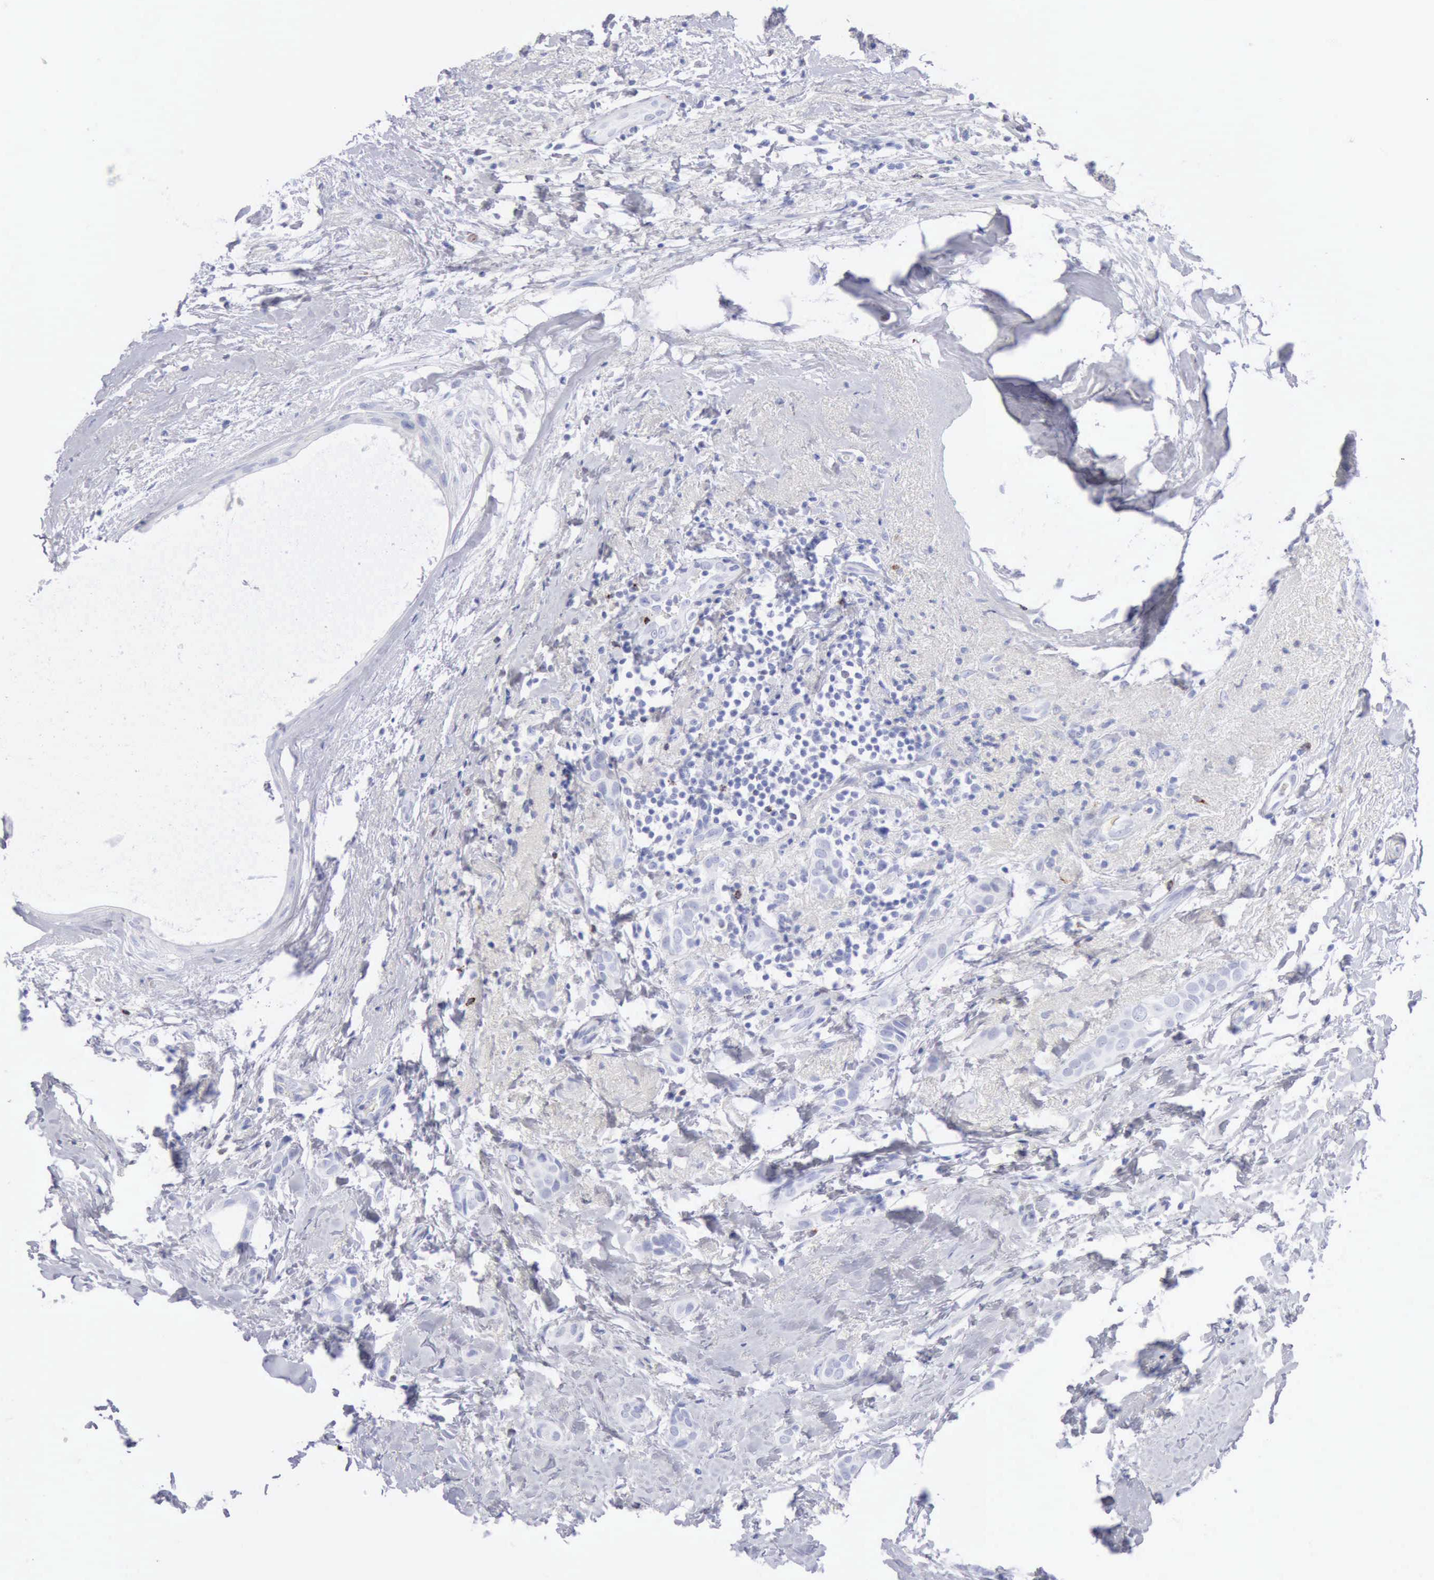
{"staining": {"intensity": "negative", "quantity": "none", "location": "none"}, "tissue": "breast cancer", "cell_type": "Tumor cells", "image_type": "cancer", "snomed": [{"axis": "morphology", "description": "Duct carcinoma"}, {"axis": "topography", "description": "Breast"}], "caption": "Immunohistochemical staining of breast invasive ductal carcinoma exhibits no significant expression in tumor cells. (Brightfield microscopy of DAB immunohistochemistry (IHC) at high magnification).", "gene": "GZMB", "patient": {"sex": "female", "age": 54}}